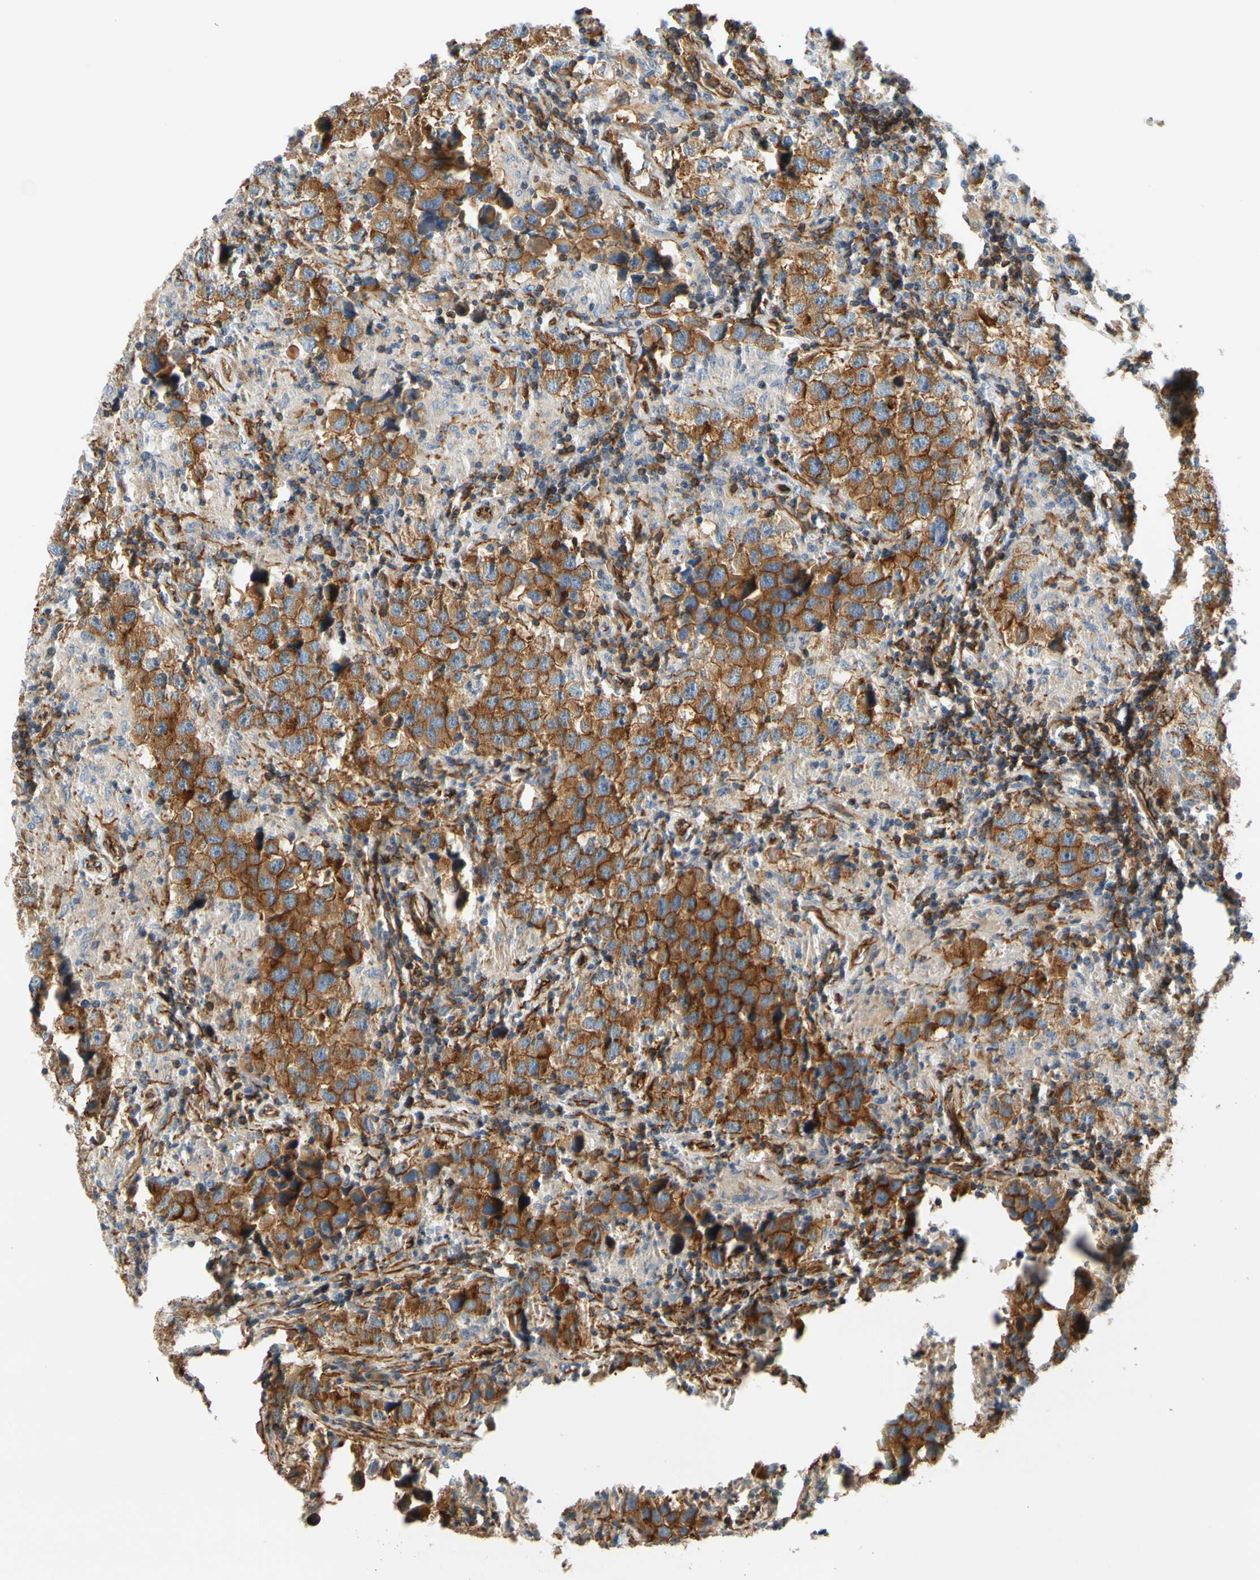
{"staining": {"intensity": "moderate", "quantity": ">75%", "location": "cytoplasmic/membranous"}, "tissue": "testis cancer", "cell_type": "Tumor cells", "image_type": "cancer", "snomed": [{"axis": "morphology", "description": "Carcinoma, Embryonal, NOS"}, {"axis": "topography", "description": "Testis"}], "caption": "IHC histopathology image of neoplastic tissue: testis cancer (embryonal carcinoma) stained using immunohistochemistry (IHC) displays medium levels of moderate protein expression localized specifically in the cytoplasmic/membranous of tumor cells, appearing as a cytoplasmic/membranous brown color.", "gene": "SPTAN1", "patient": {"sex": "male", "age": 21}}